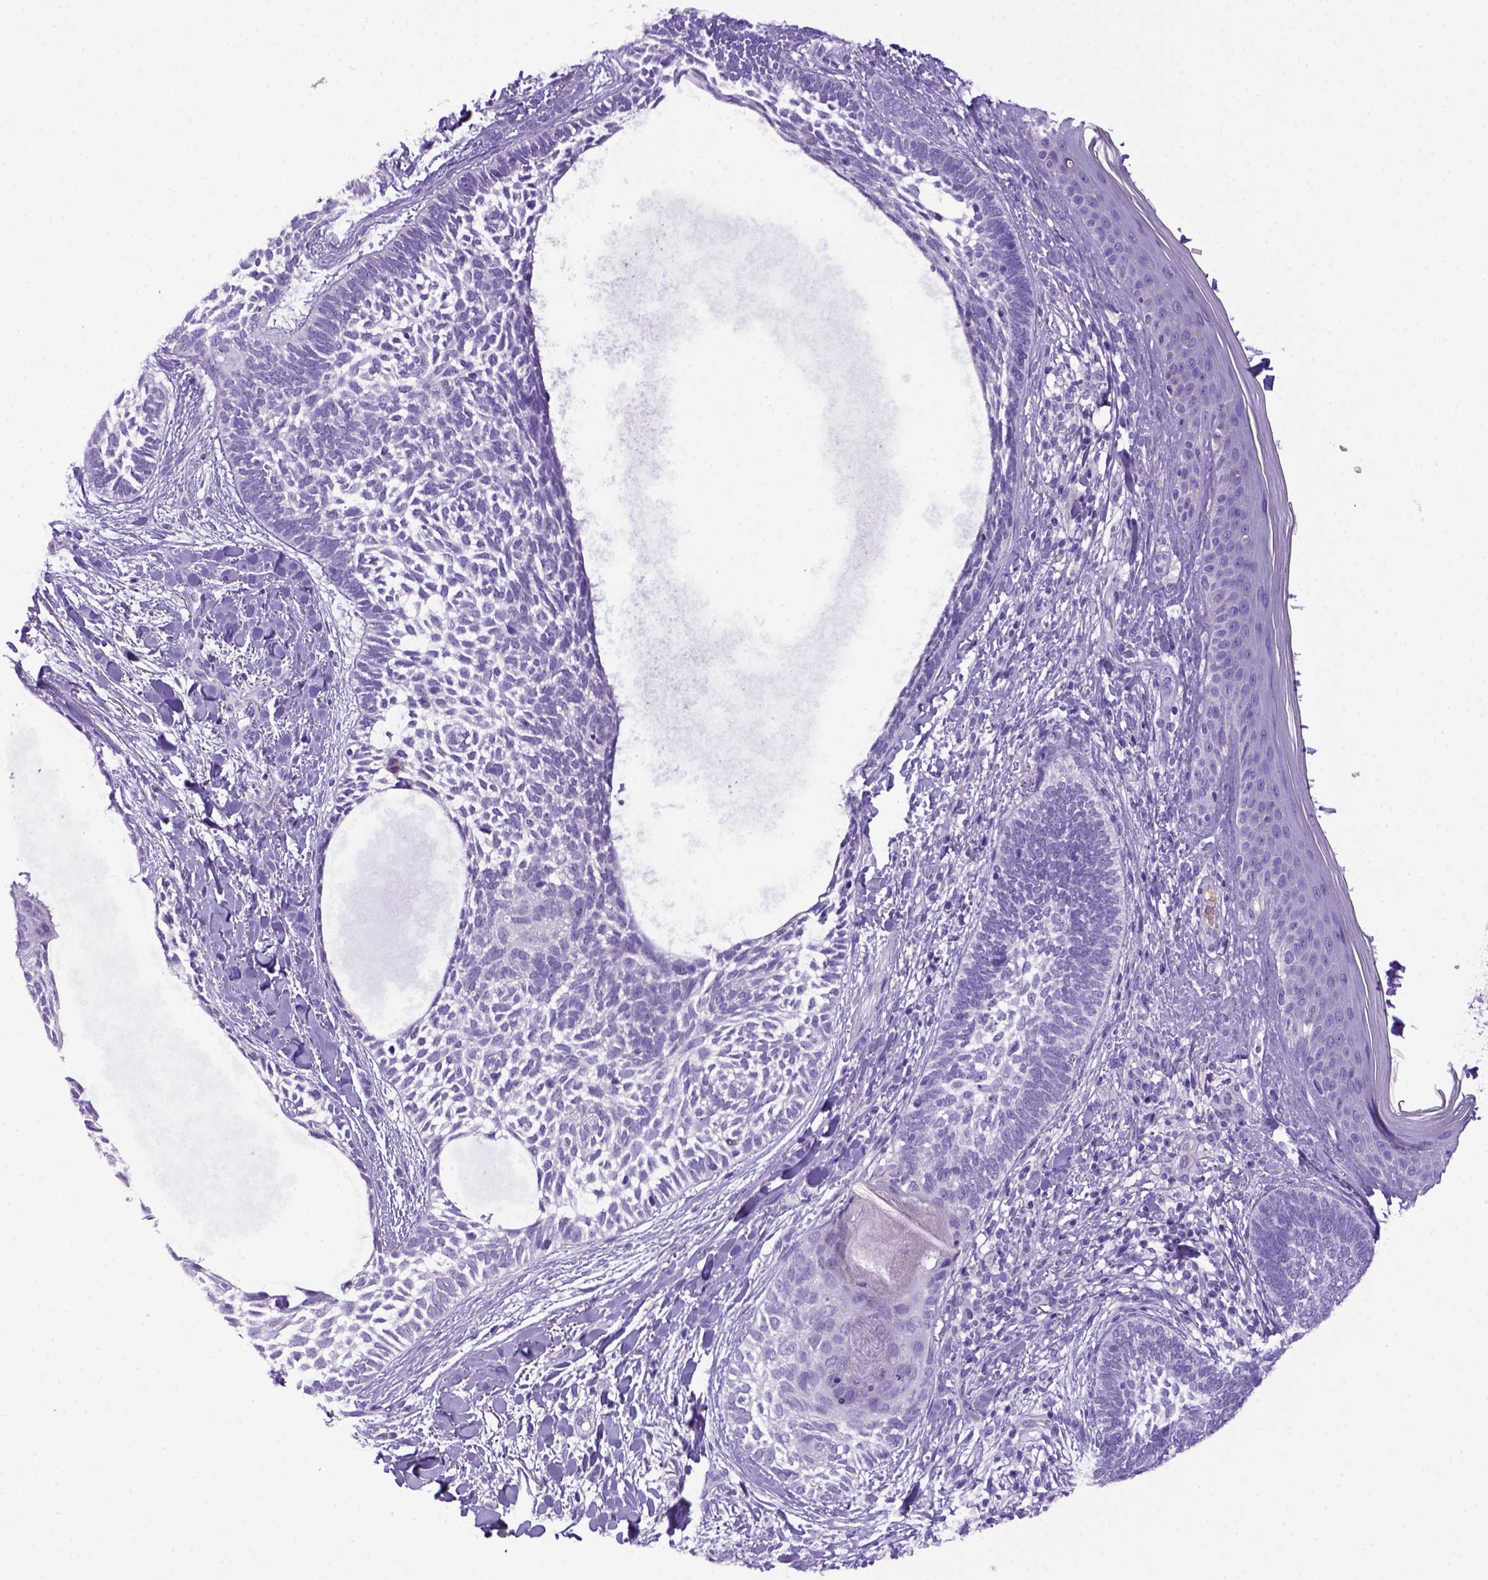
{"staining": {"intensity": "negative", "quantity": "none", "location": "none"}, "tissue": "skin cancer", "cell_type": "Tumor cells", "image_type": "cancer", "snomed": [{"axis": "morphology", "description": "Normal tissue, NOS"}, {"axis": "morphology", "description": "Basal cell carcinoma"}, {"axis": "topography", "description": "Skin"}], "caption": "A high-resolution micrograph shows immunohistochemistry (IHC) staining of basal cell carcinoma (skin), which shows no significant positivity in tumor cells. Nuclei are stained in blue.", "gene": "ITIH4", "patient": {"sex": "male", "age": 46}}